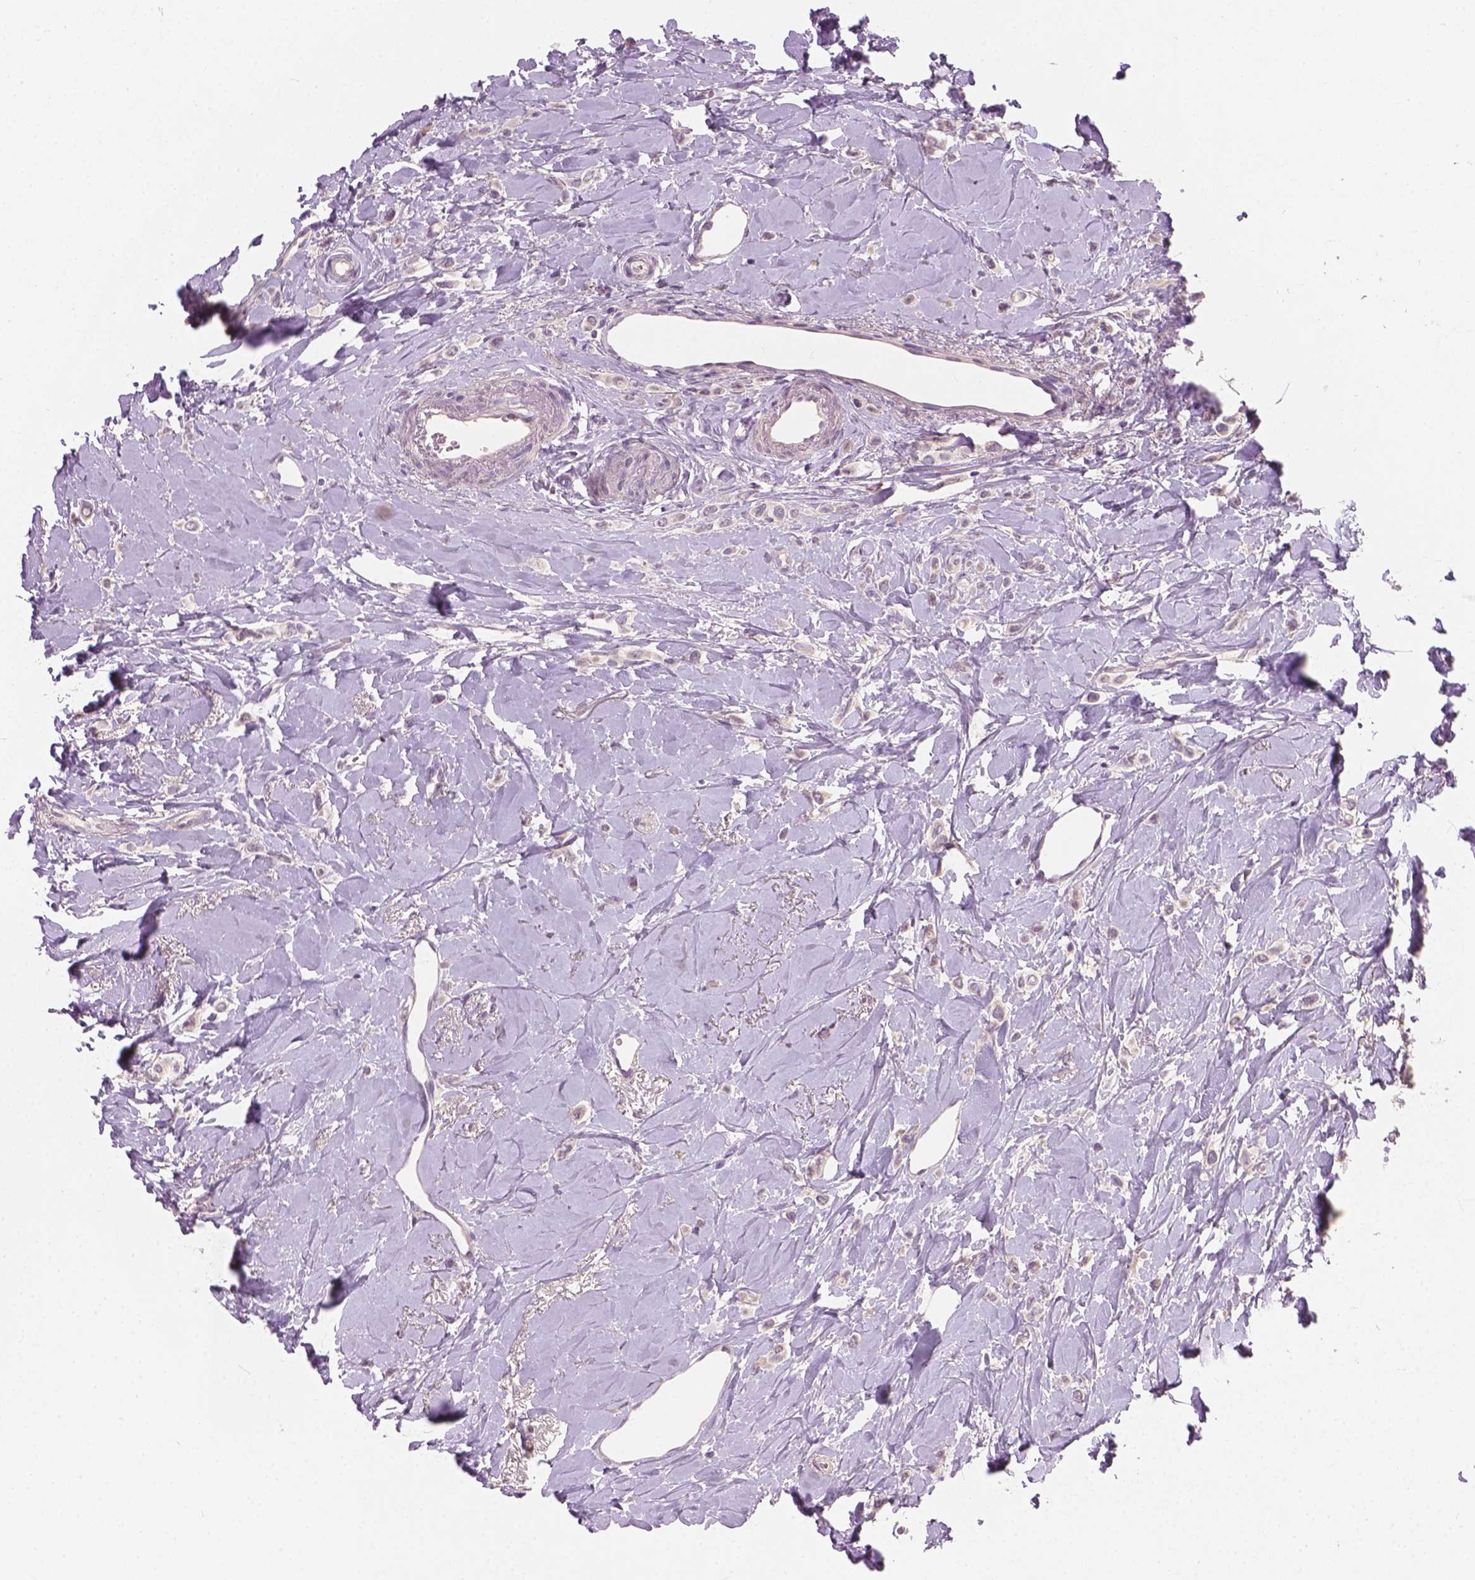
{"staining": {"intensity": "weak", "quantity": "<25%", "location": "cytoplasmic/membranous"}, "tissue": "breast cancer", "cell_type": "Tumor cells", "image_type": "cancer", "snomed": [{"axis": "morphology", "description": "Lobular carcinoma"}, {"axis": "topography", "description": "Breast"}], "caption": "This is an immunohistochemistry histopathology image of breast cancer. There is no positivity in tumor cells.", "gene": "KRT17", "patient": {"sex": "female", "age": 66}}